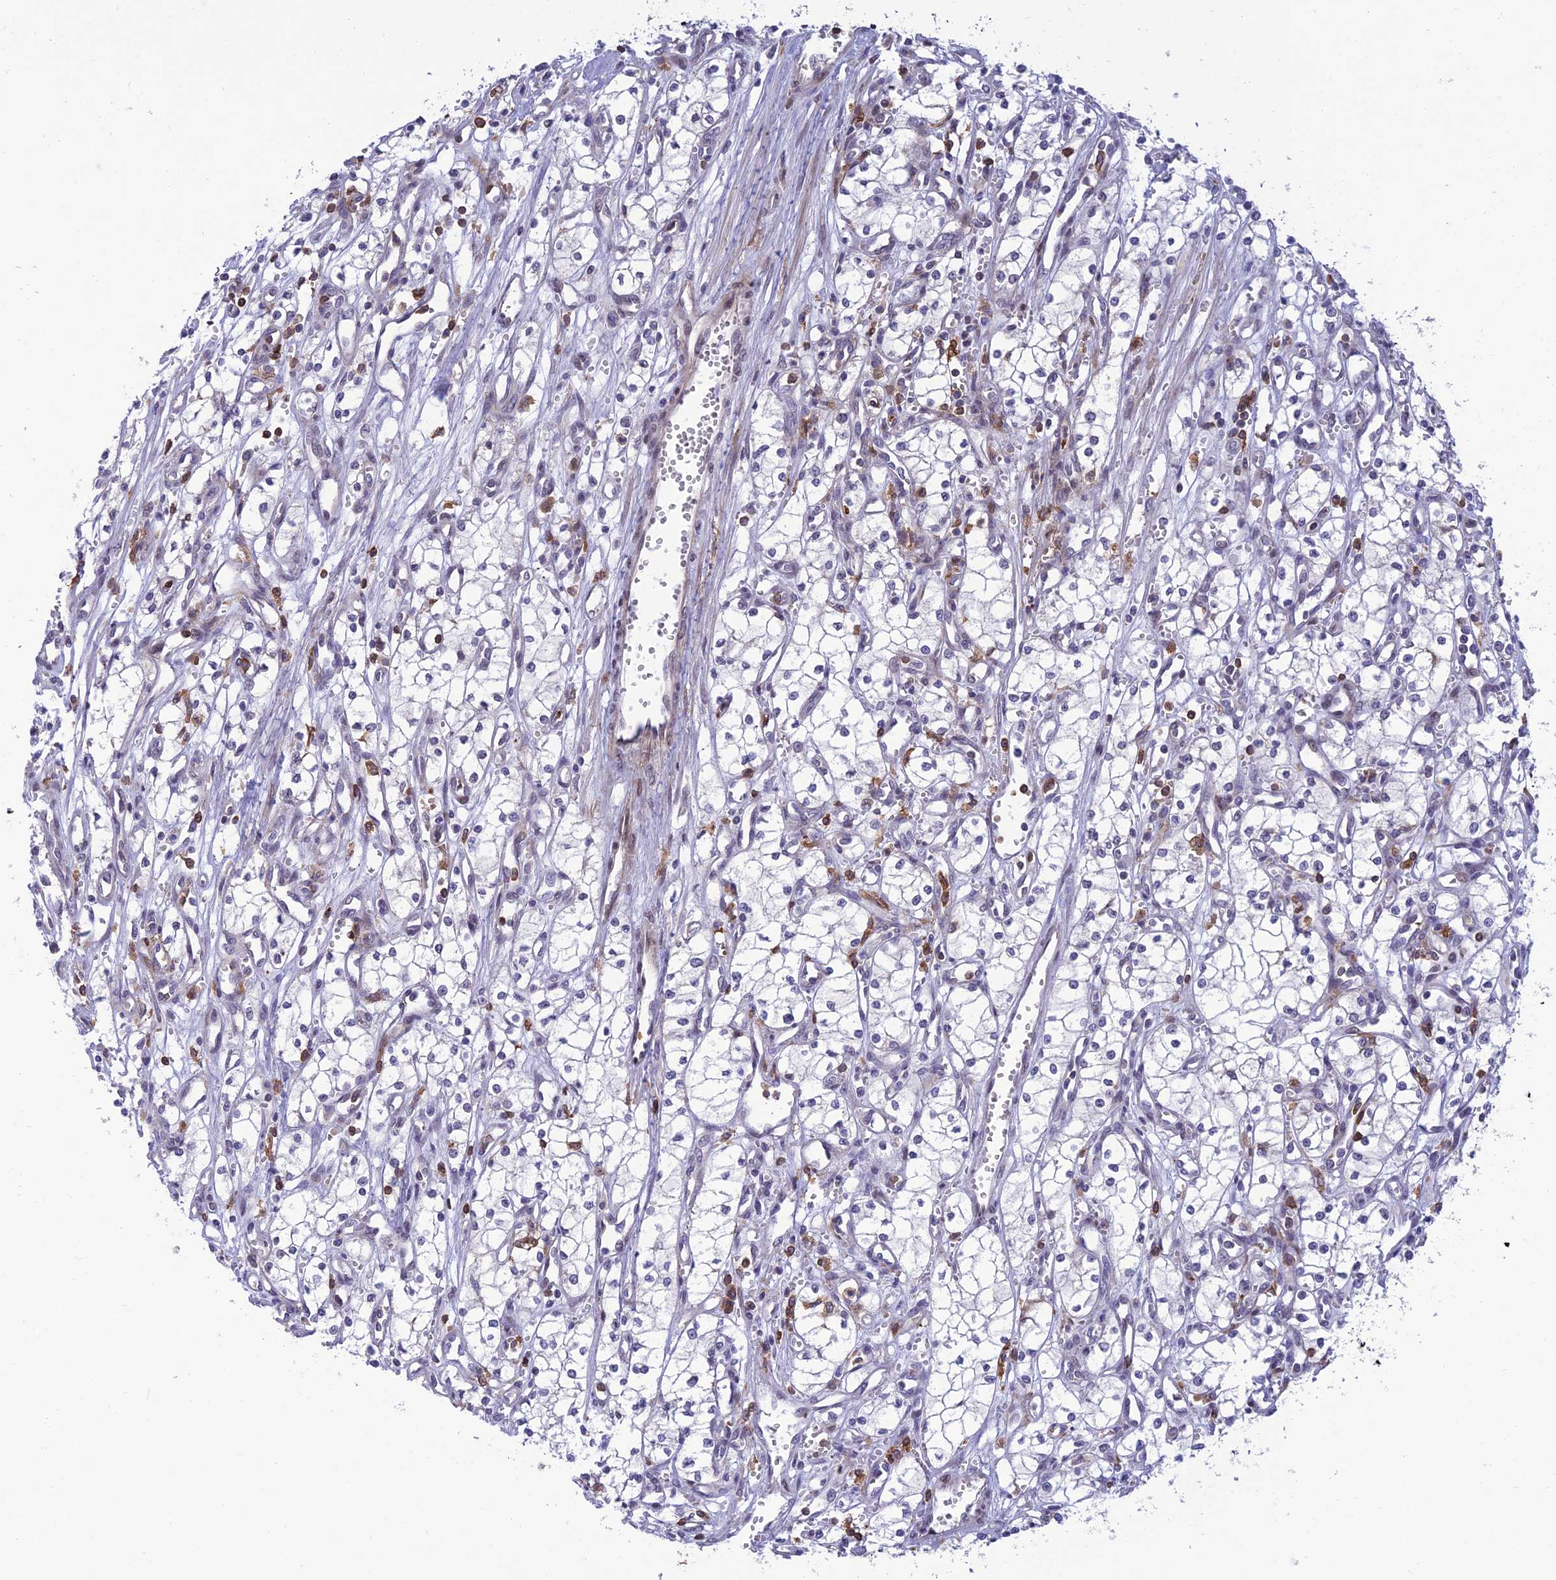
{"staining": {"intensity": "negative", "quantity": "none", "location": "none"}, "tissue": "renal cancer", "cell_type": "Tumor cells", "image_type": "cancer", "snomed": [{"axis": "morphology", "description": "Adenocarcinoma, NOS"}, {"axis": "topography", "description": "Kidney"}], "caption": "IHC histopathology image of neoplastic tissue: renal adenocarcinoma stained with DAB (3,3'-diaminobenzidine) exhibits no significant protein staining in tumor cells.", "gene": "FAM76A", "patient": {"sex": "male", "age": 59}}